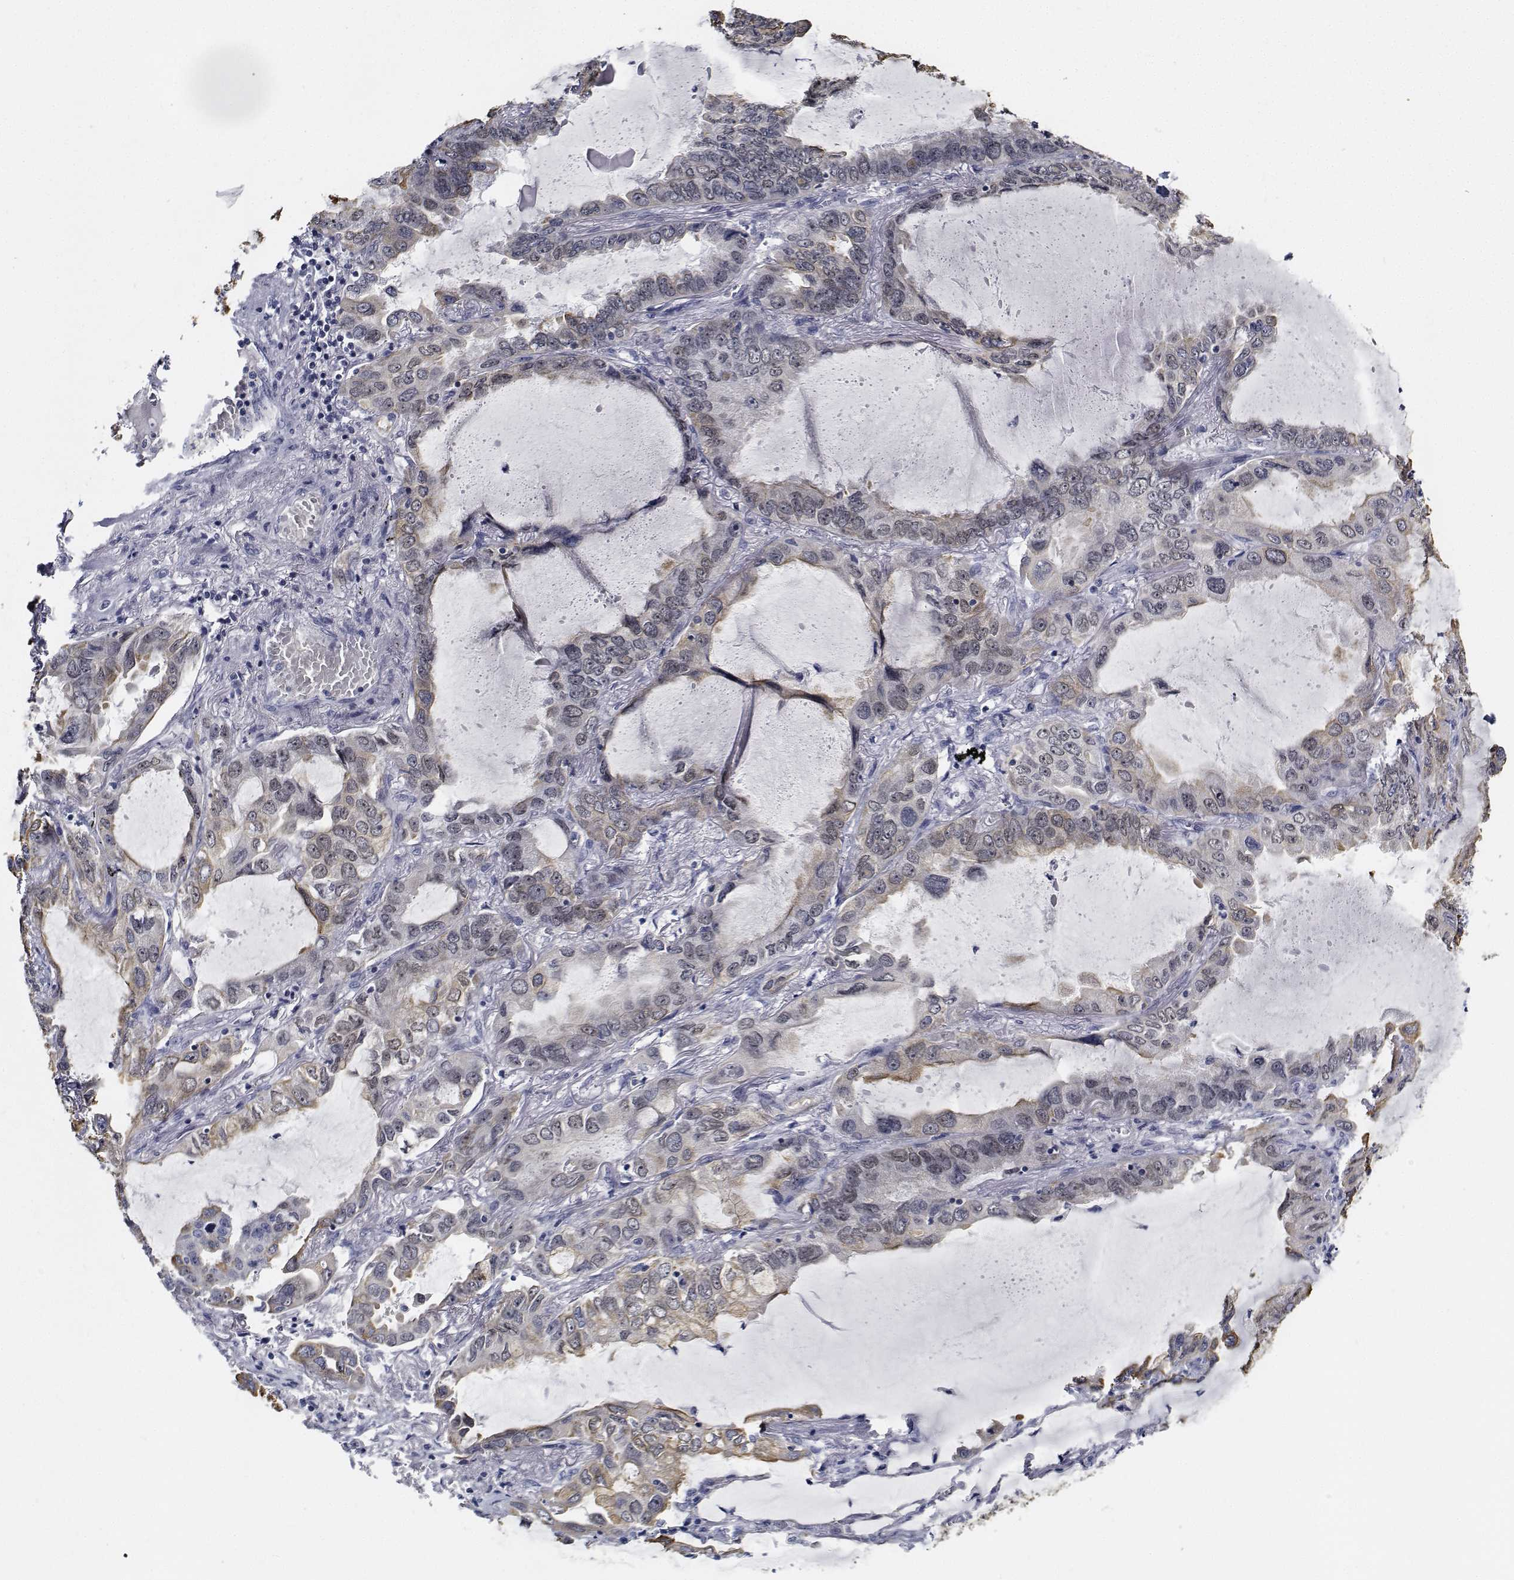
{"staining": {"intensity": "weak", "quantity": "25%-75%", "location": "cytoplasmic/membranous"}, "tissue": "lung cancer", "cell_type": "Tumor cells", "image_type": "cancer", "snomed": [{"axis": "morphology", "description": "Adenocarcinoma, NOS"}, {"axis": "topography", "description": "Lung"}], "caption": "Weak cytoplasmic/membranous staining is seen in about 25%-75% of tumor cells in lung adenocarcinoma.", "gene": "NVL", "patient": {"sex": "male", "age": 64}}